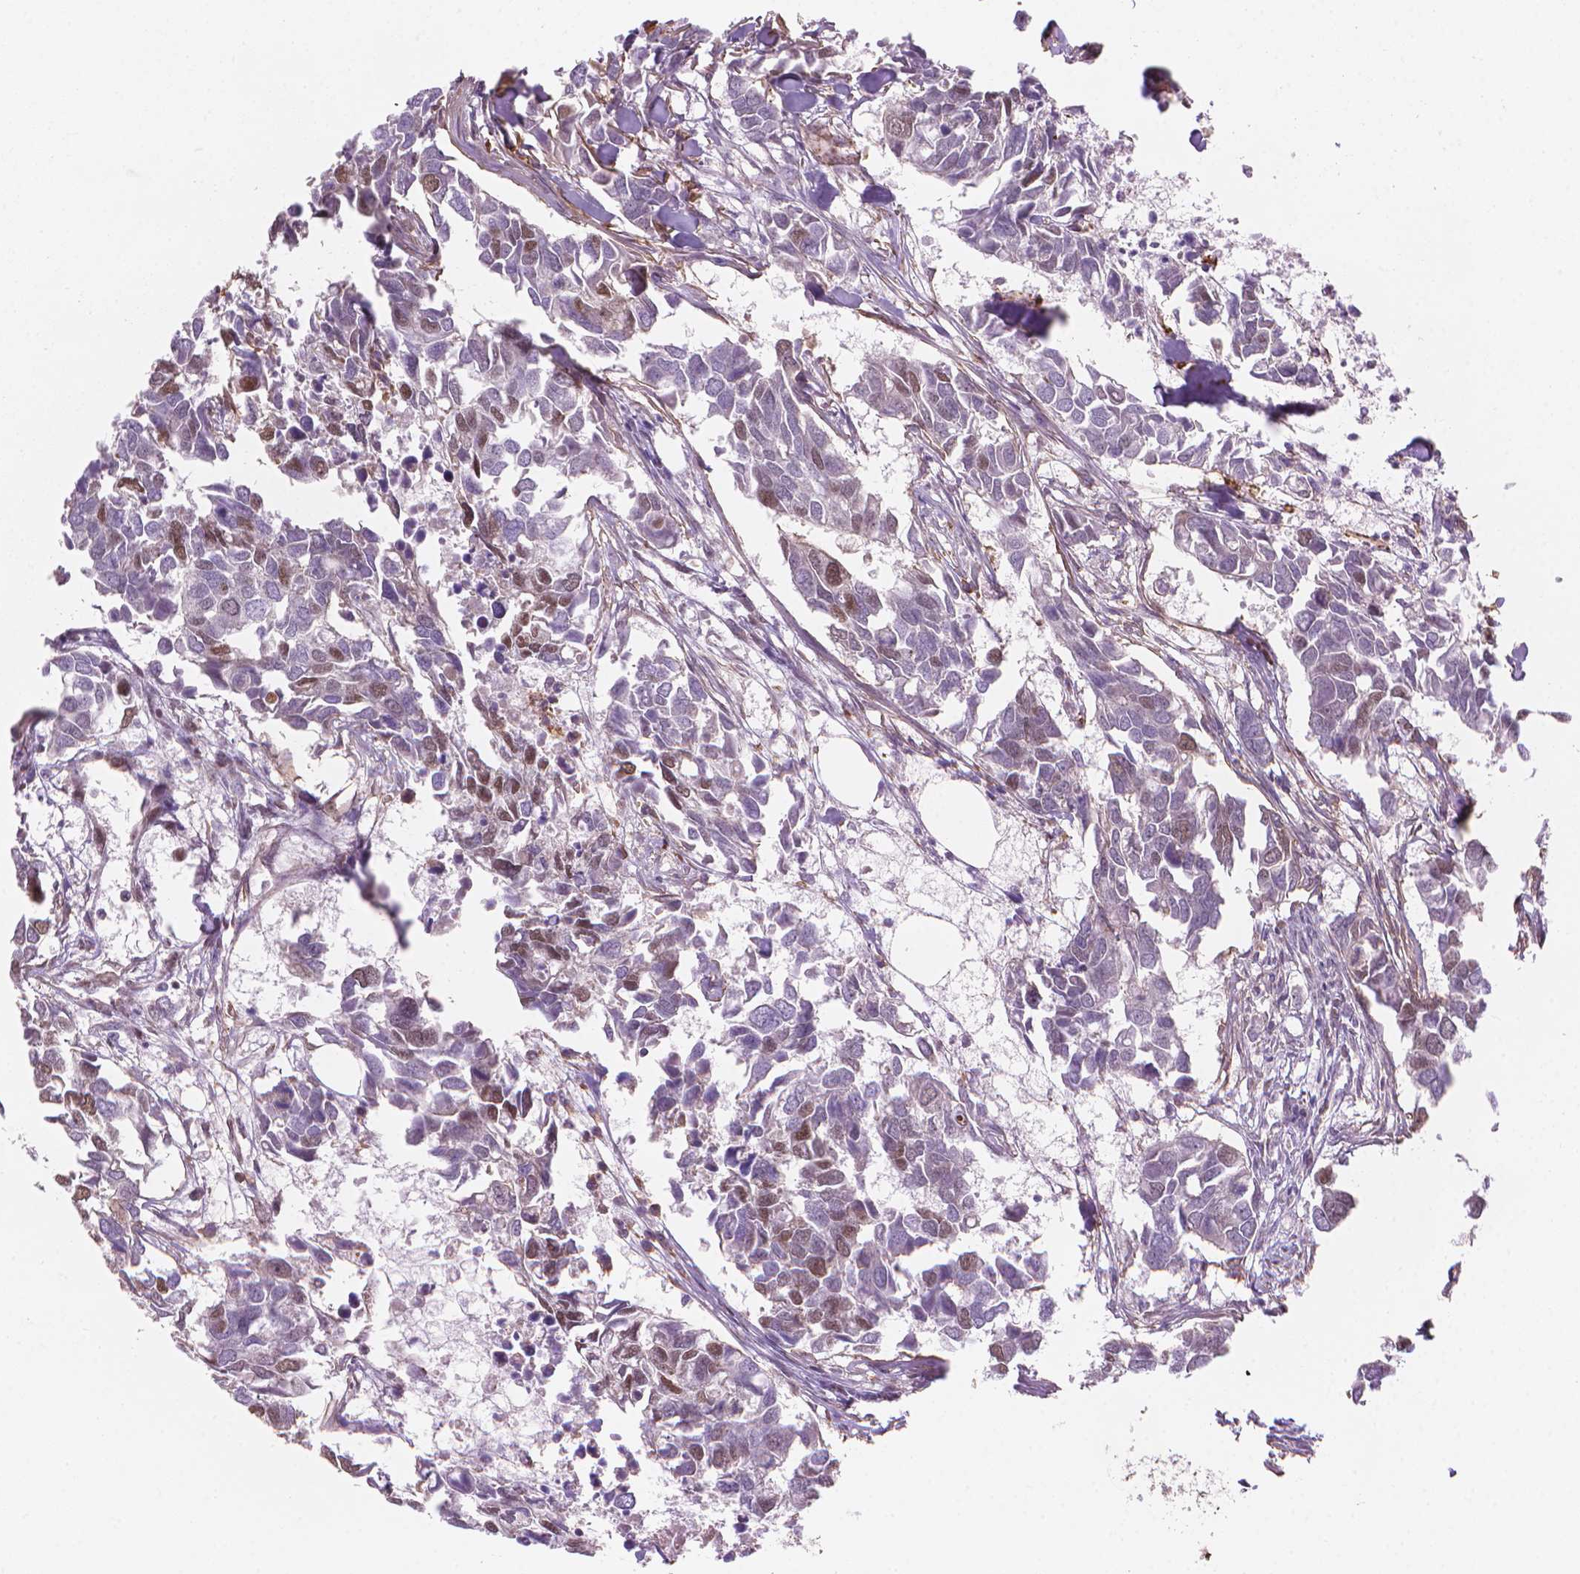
{"staining": {"intensity": "moderate", "quantity": "<25%", "location": "nuclear"}, "tissue": "breast cancer", "cell_type": "Tumor cells", "image_type": "cancer", "snomed": [{"axis": "morphology", "description": "Duct carcinoma"}, {"axis": "topography", "description": "Breast"}], "caption": "Immunohistochemistry (IHC) micrograph of neoplastic tissue: breast cancer (infiltrating ductal carcinoma) stained using immunohistochemistry (IHC) shows low levels of moderate protein expression localized specifically in the nuclear of tumor cells, appearing as a nuclear brown color.", "gene": "HOXD4", "patient": {"sex": "female", "age": 83}}